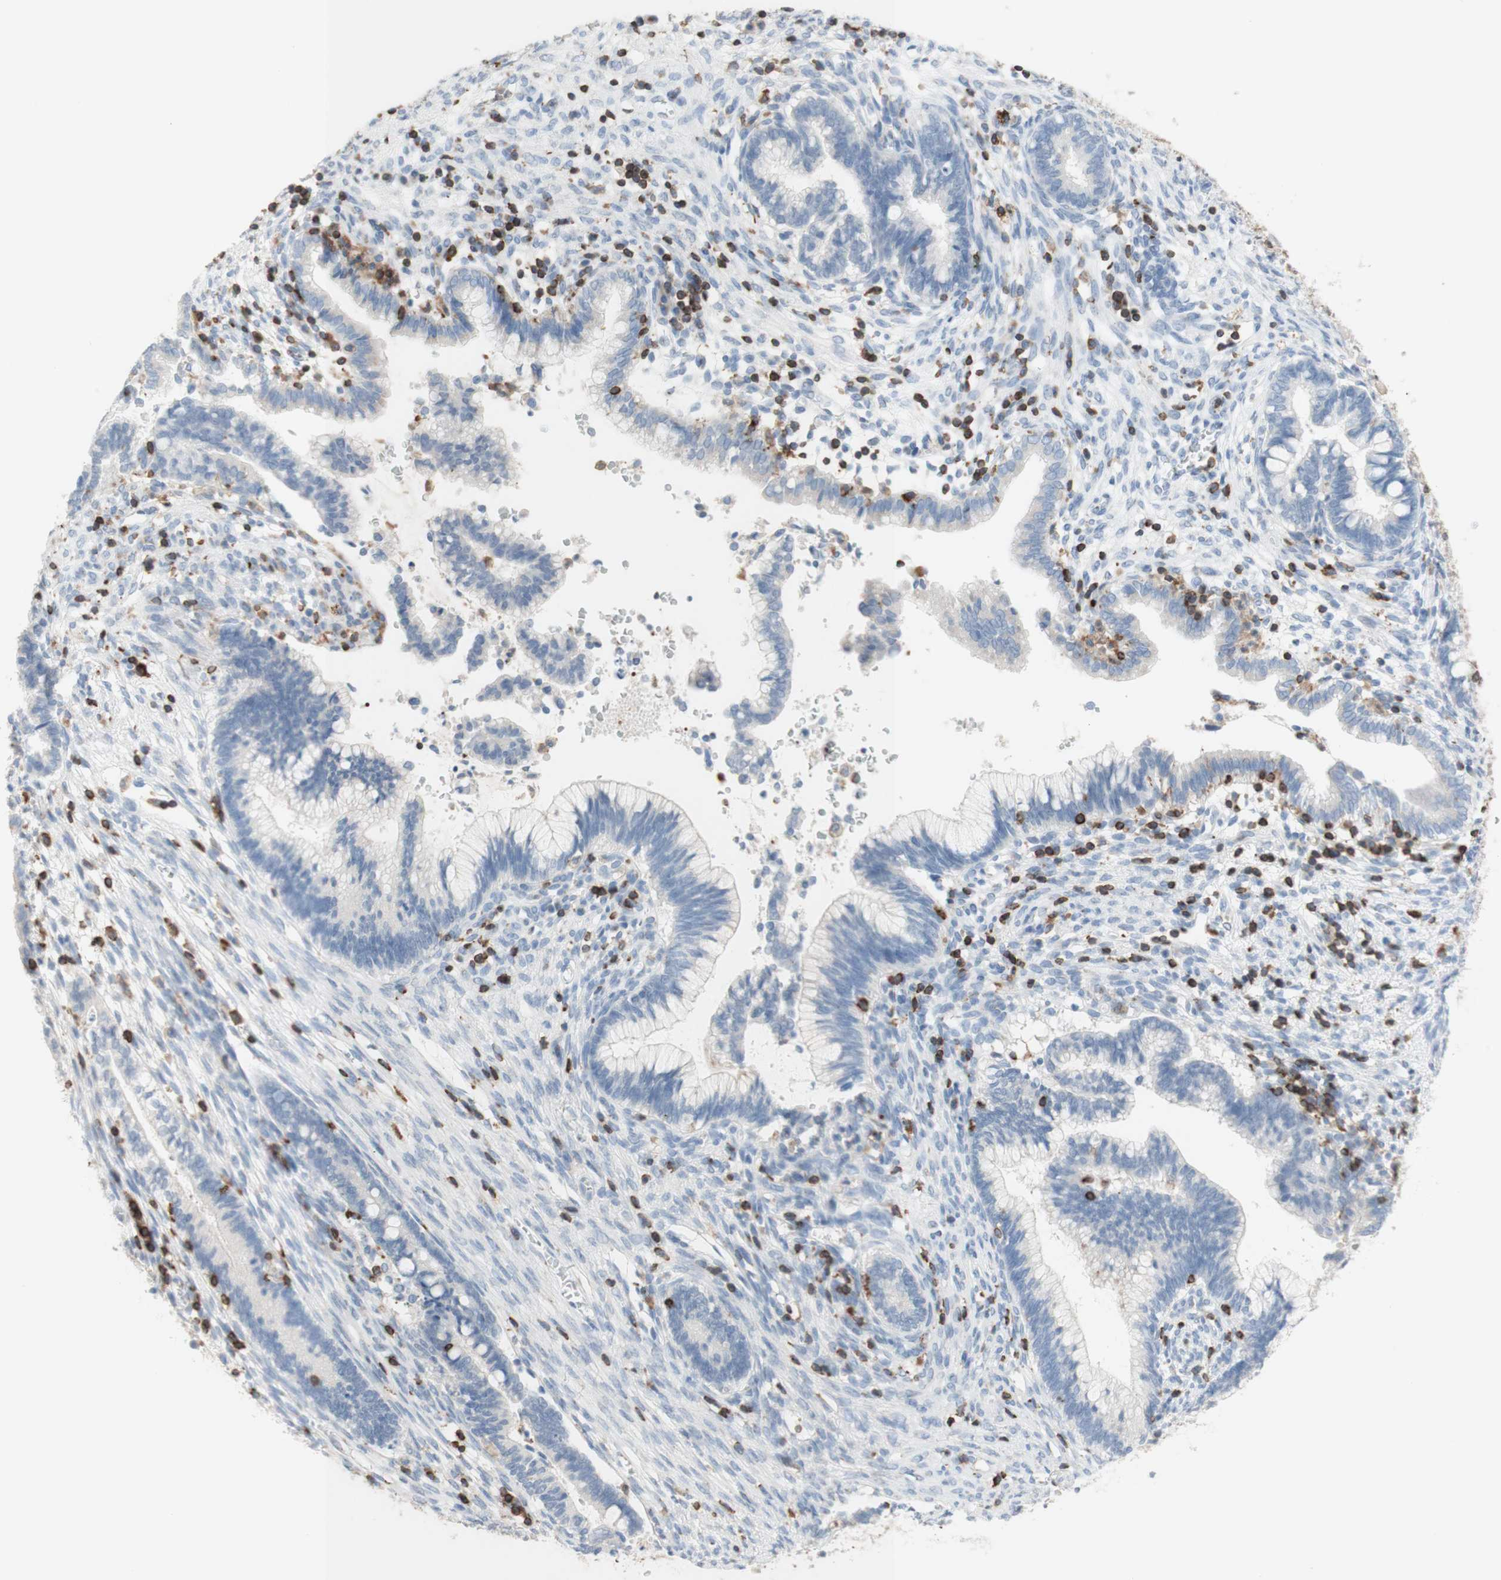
{"staining": {"intensity": "negative", "quantity": "none", "location": "none"}, "tissue": "cervical cancer", "cell_type": "Tumor cells", "image_type": "cancer", "snomed": [{"axis": "morphology", "description": "Adenocarcinoma, NOS"}, {"axis": "topography", "description": "Cervix"}], "caption": "IHC photomicrograph of human cervical adenocarcinoma stained for a protein (brown), which displays no staining in tumor cells. The staining was performed using DAB (3,3'-diaminobenzidine) to visualize the protein expression in brown, while the nuclei were stained in blue with hematoxylin (Magnification: 20x).", "gene": "SPINK6", "patient": {"sex": "female", "age": 44}}